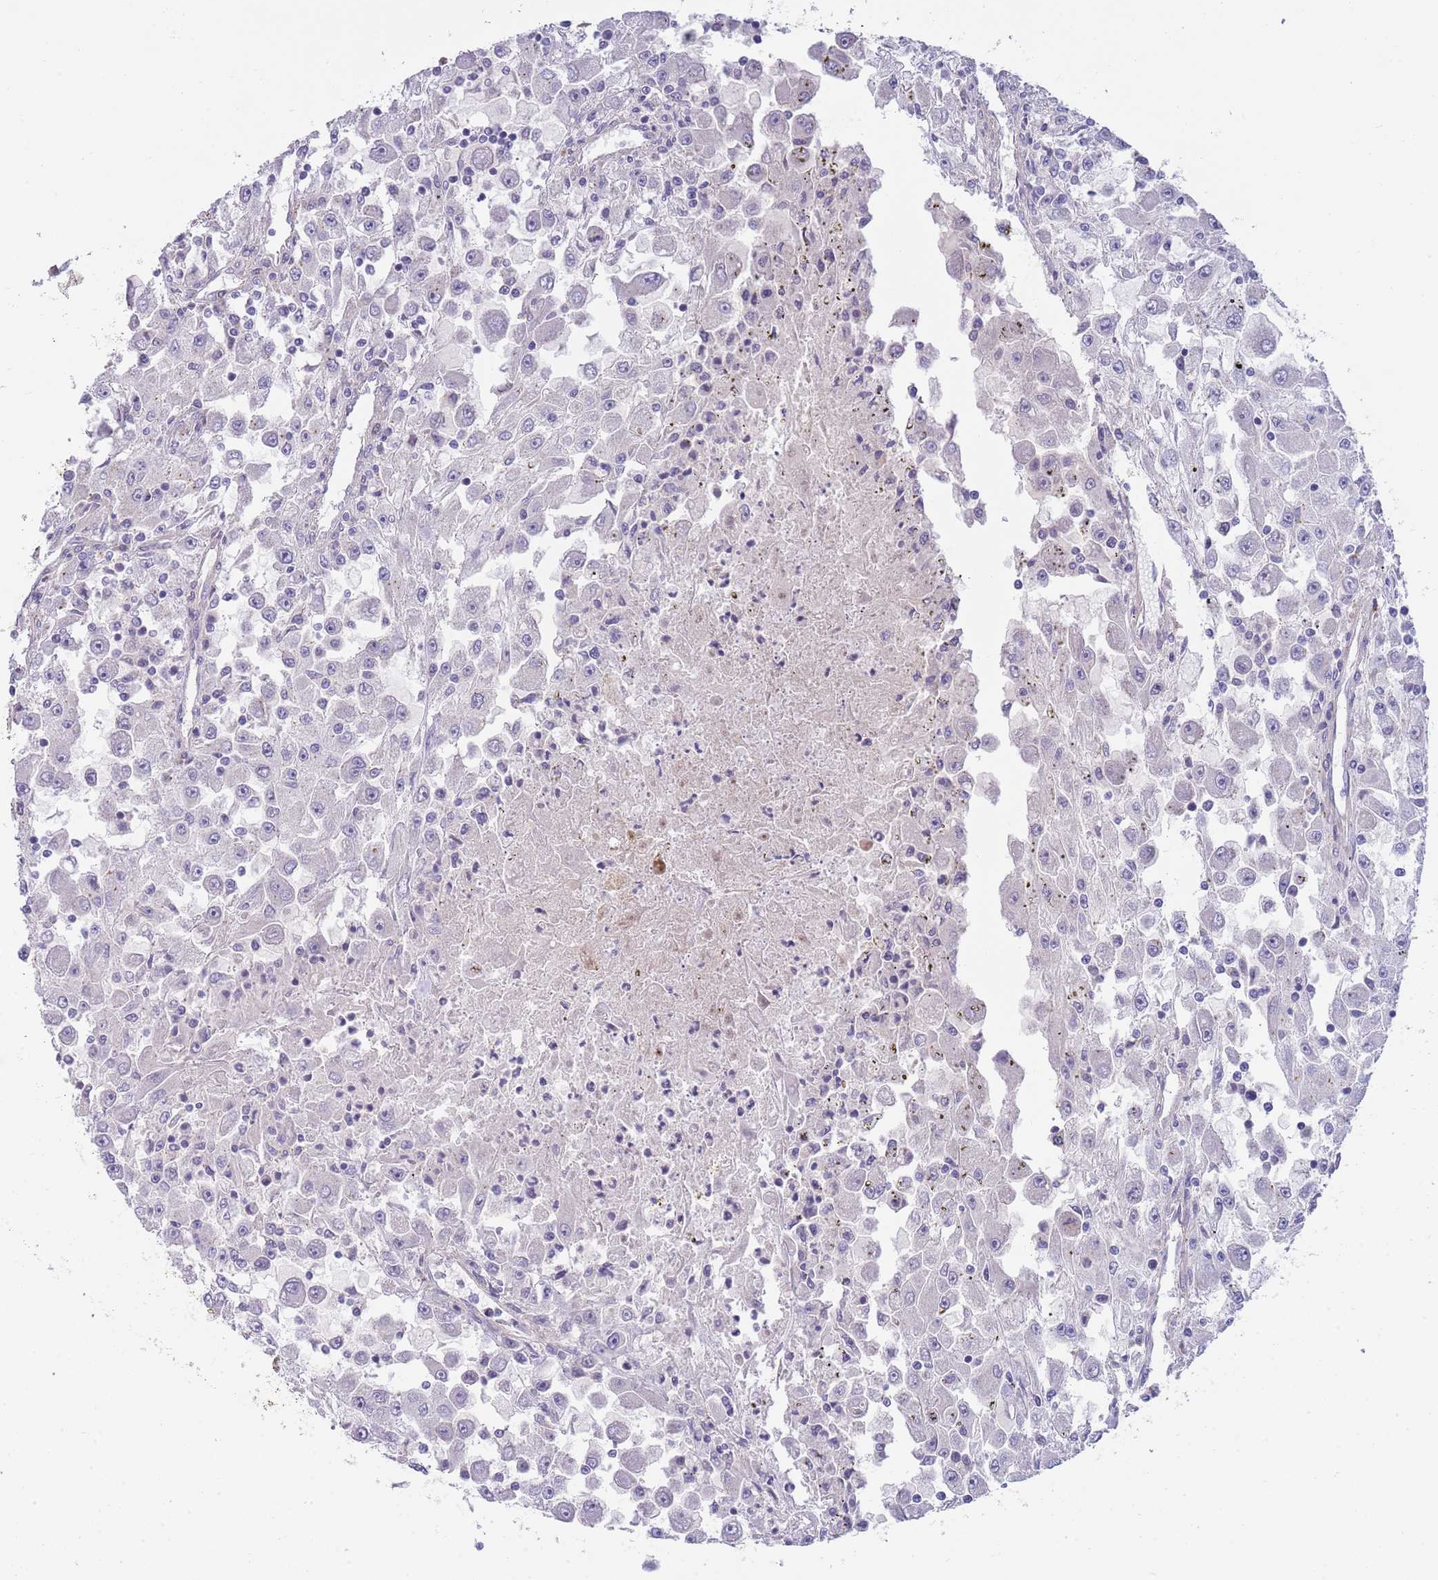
{"staining": {"intensity": "negative", "quantity": "none", "location": "none"}, "tissue": "renal cancer", "cell_type": "Tumor cells", "image_type": "cancer", "snomed": [{"axis": "morphology", "description": "Adenocarcinoma, NOS"}, {"axis": "topography", "description": "Kidney"}], "caption": "Immunohistochemistry of renal adenocarcinoma exhibits no staining in tumor cells. Nuclei are stained in blue.", "gene": "PIMREG", "patient": {"sex": "female", "age": 67}}